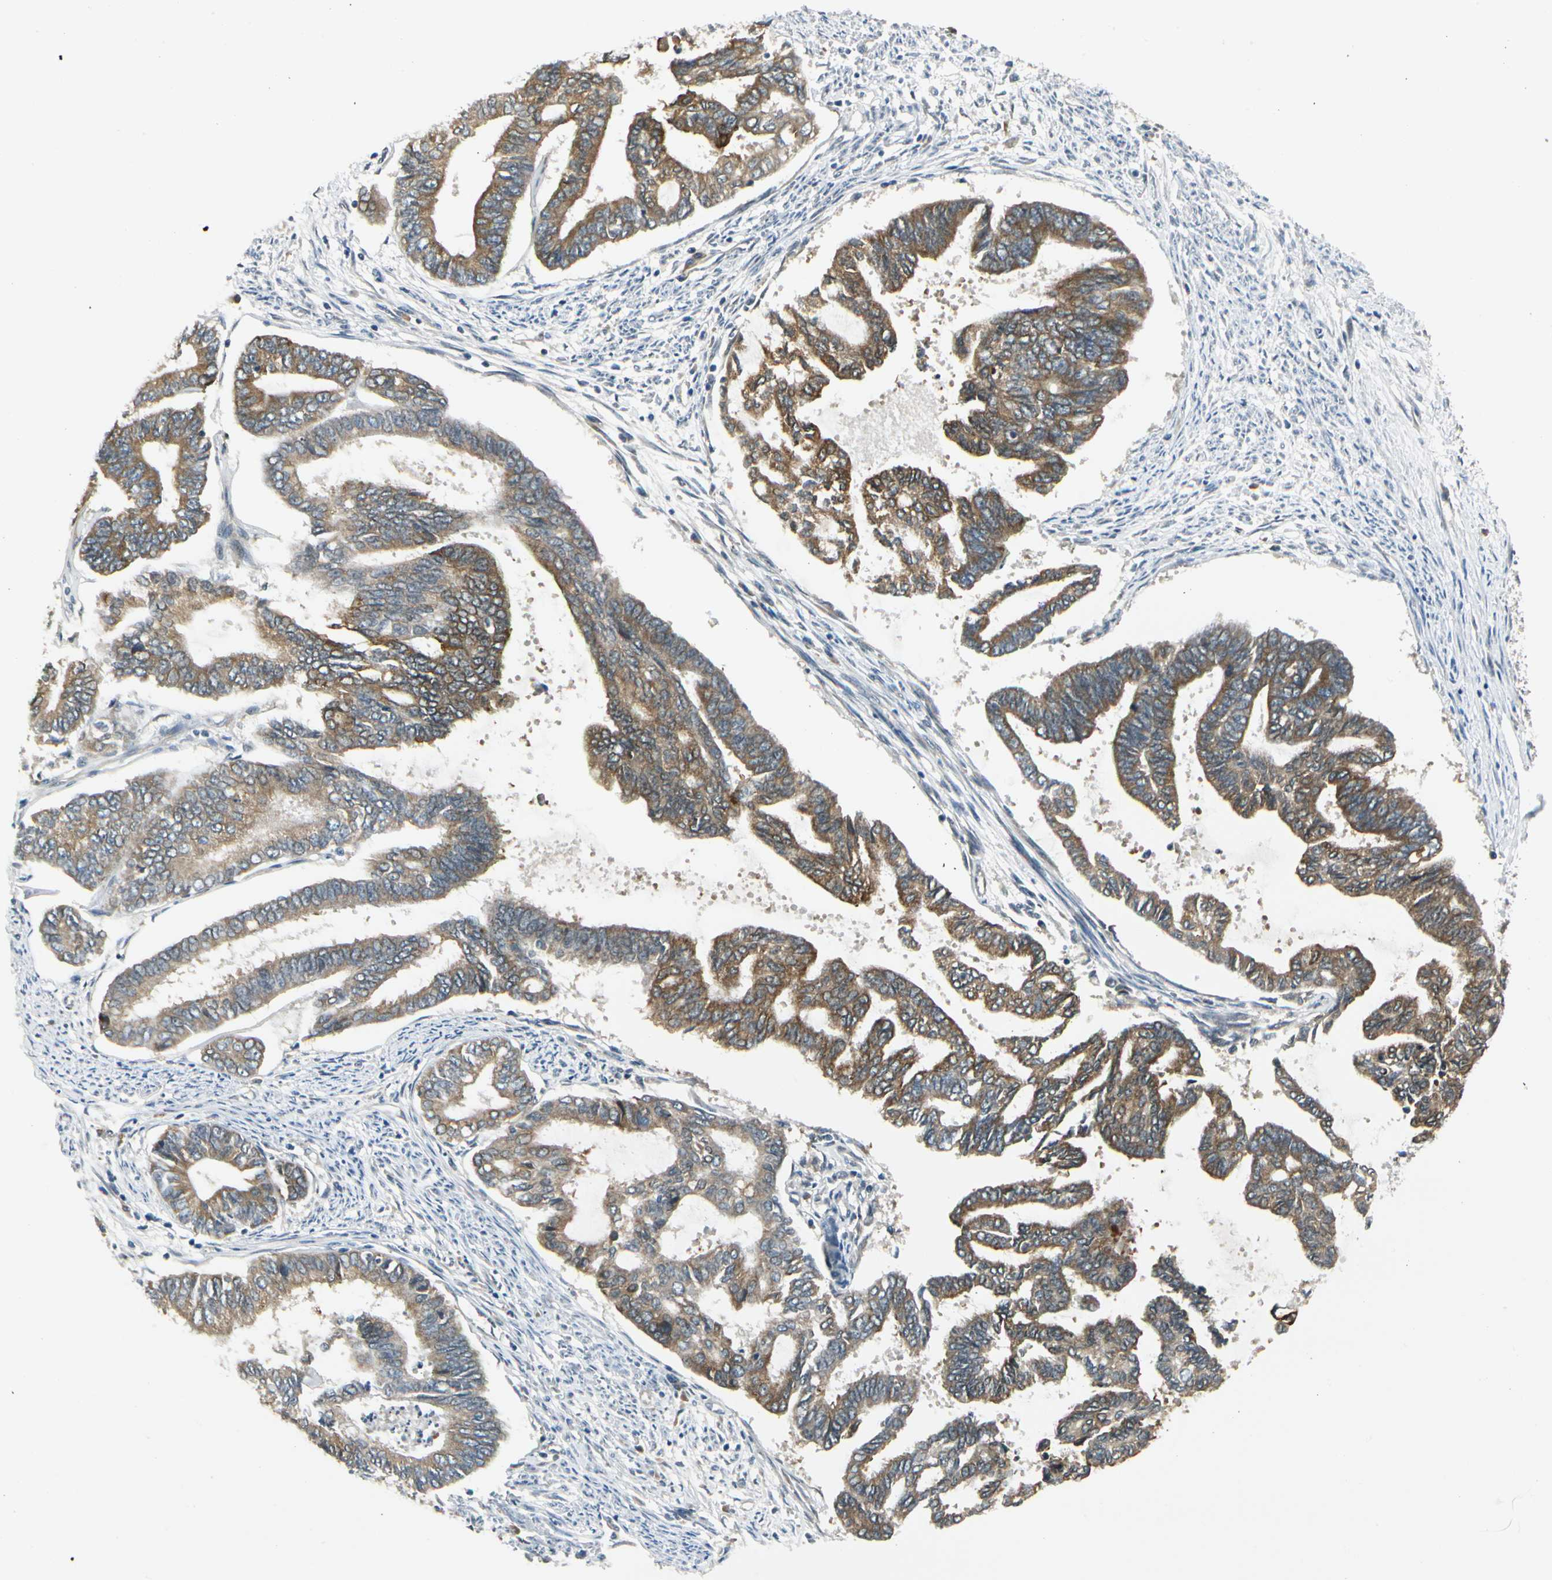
{"staining": {"intensity": "moderate", "quantity": ">75%", "location": "cytoplasmic/membranous"}, "tissue": "endometrial cancer", "cell_type": "Tumor cells", "image_type": "cancer", "snomed": [{"axis": "morphology", "description": "Adenocarcinoma, NOS"}, {"axis": "topography", "description": "Endometrium"}], "caption": "There is medium levels of moderate cytoplasmic/membranous expression in tumor cells of endometrial adenocarcinoma, as demonstrated by immunohistochemical staining (brown color).", "gene": "BNIP1", "patient": {"sex": "female", "age": 86}}